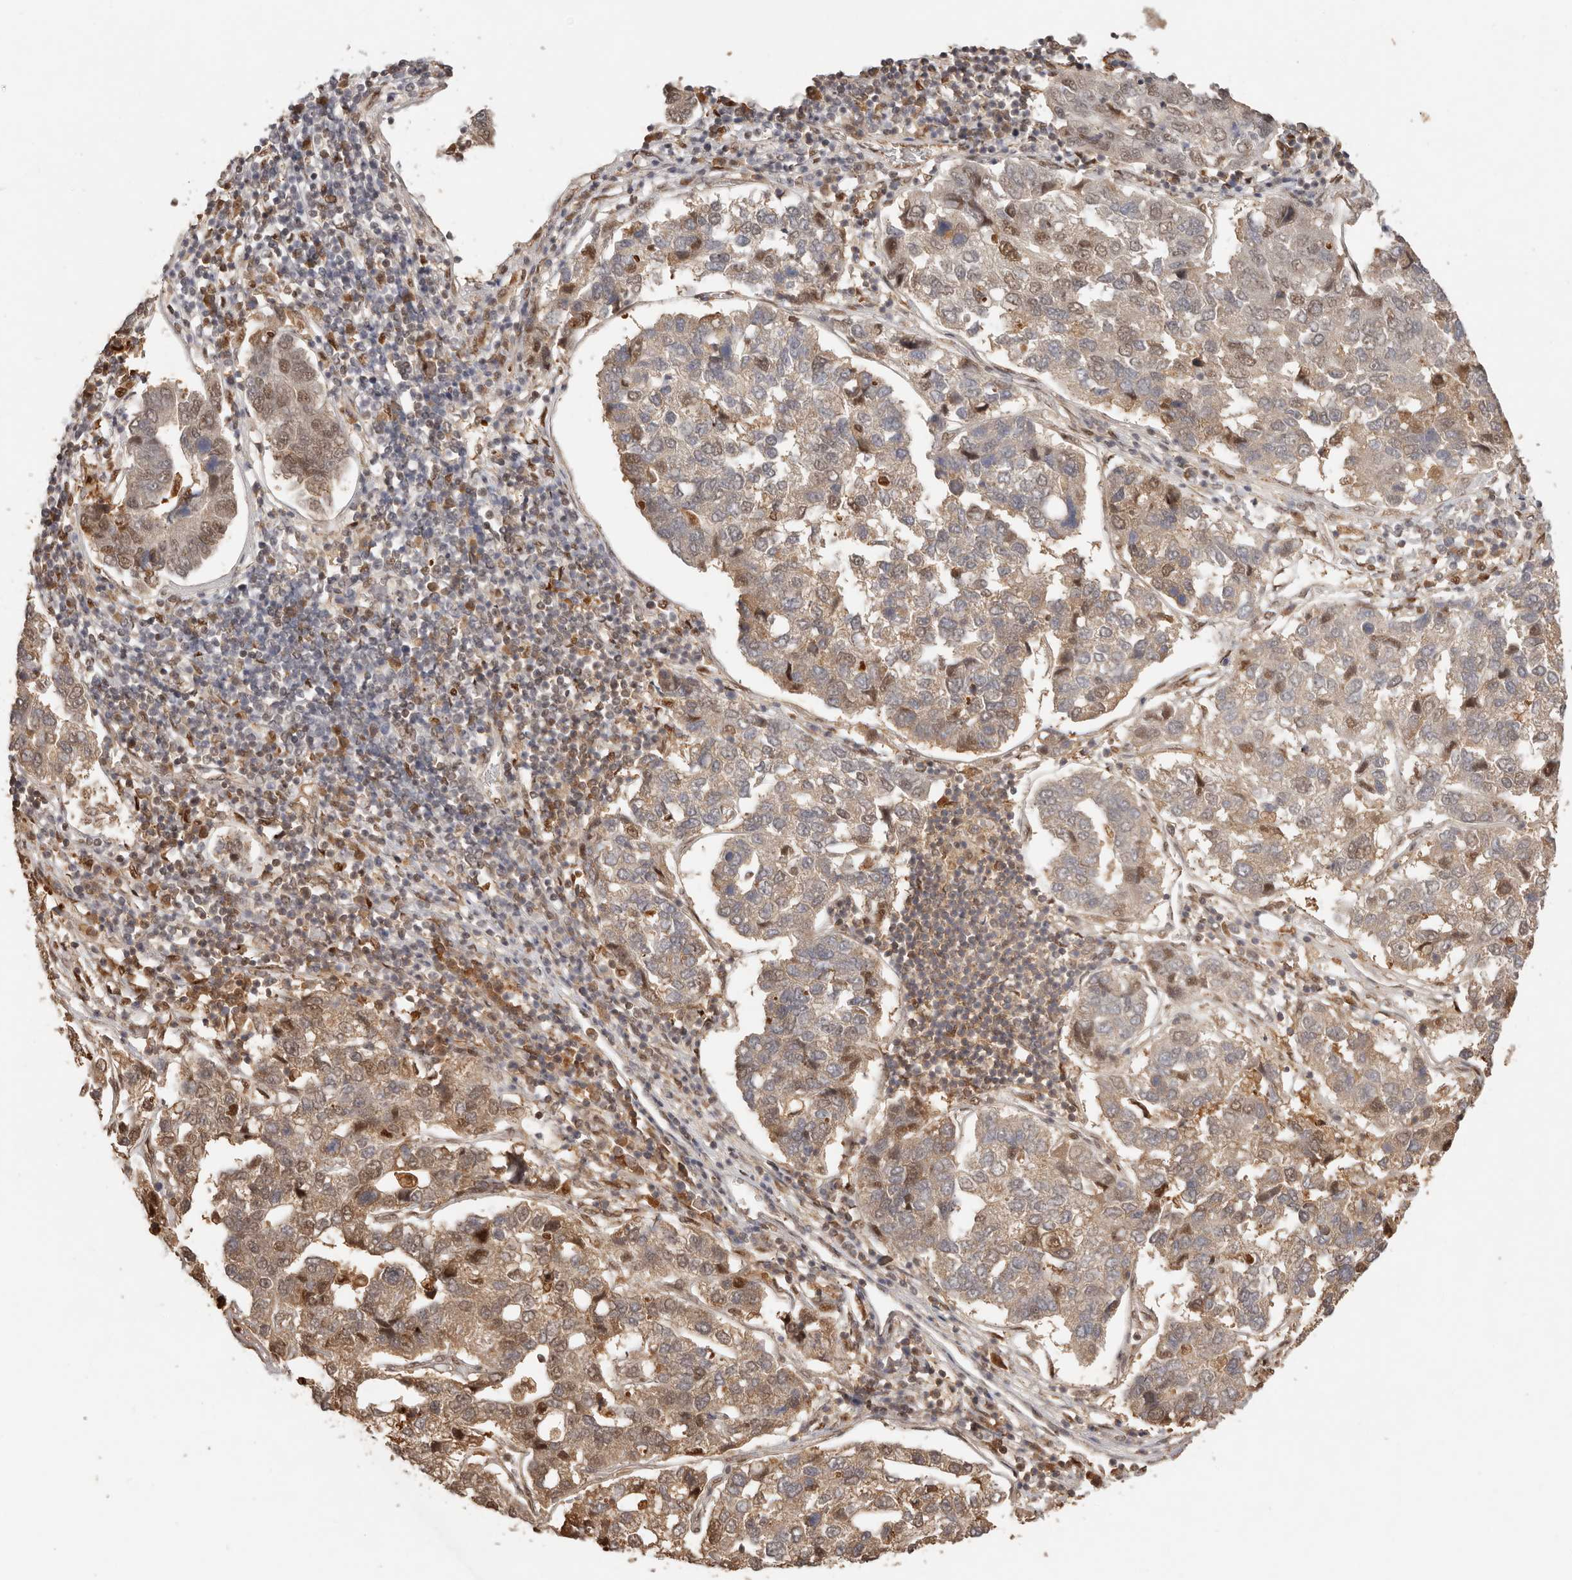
{"staining": {"intensity": "moderate", "quantity": ">75%", "location": "cytoplasmic/membranous,nuclear"}, "tissue": "pancreatic cancer", "cell_type": "Tumor cells", "image_type": "cancer", "snomed": [{"axis": "morphology", "description": "Adenocarcinoma, NOS"}, {"axis": "topography", "description": "Pancreas"}], "caption": "This is an image of IHC staining of pancreatic adenocarcinoma, which shows moderate staining in the cytoplasmic/membranous and nuclear of tumor cells.", "gene": "PSMA5", "patient": {"sex": "female", "age": 61}}